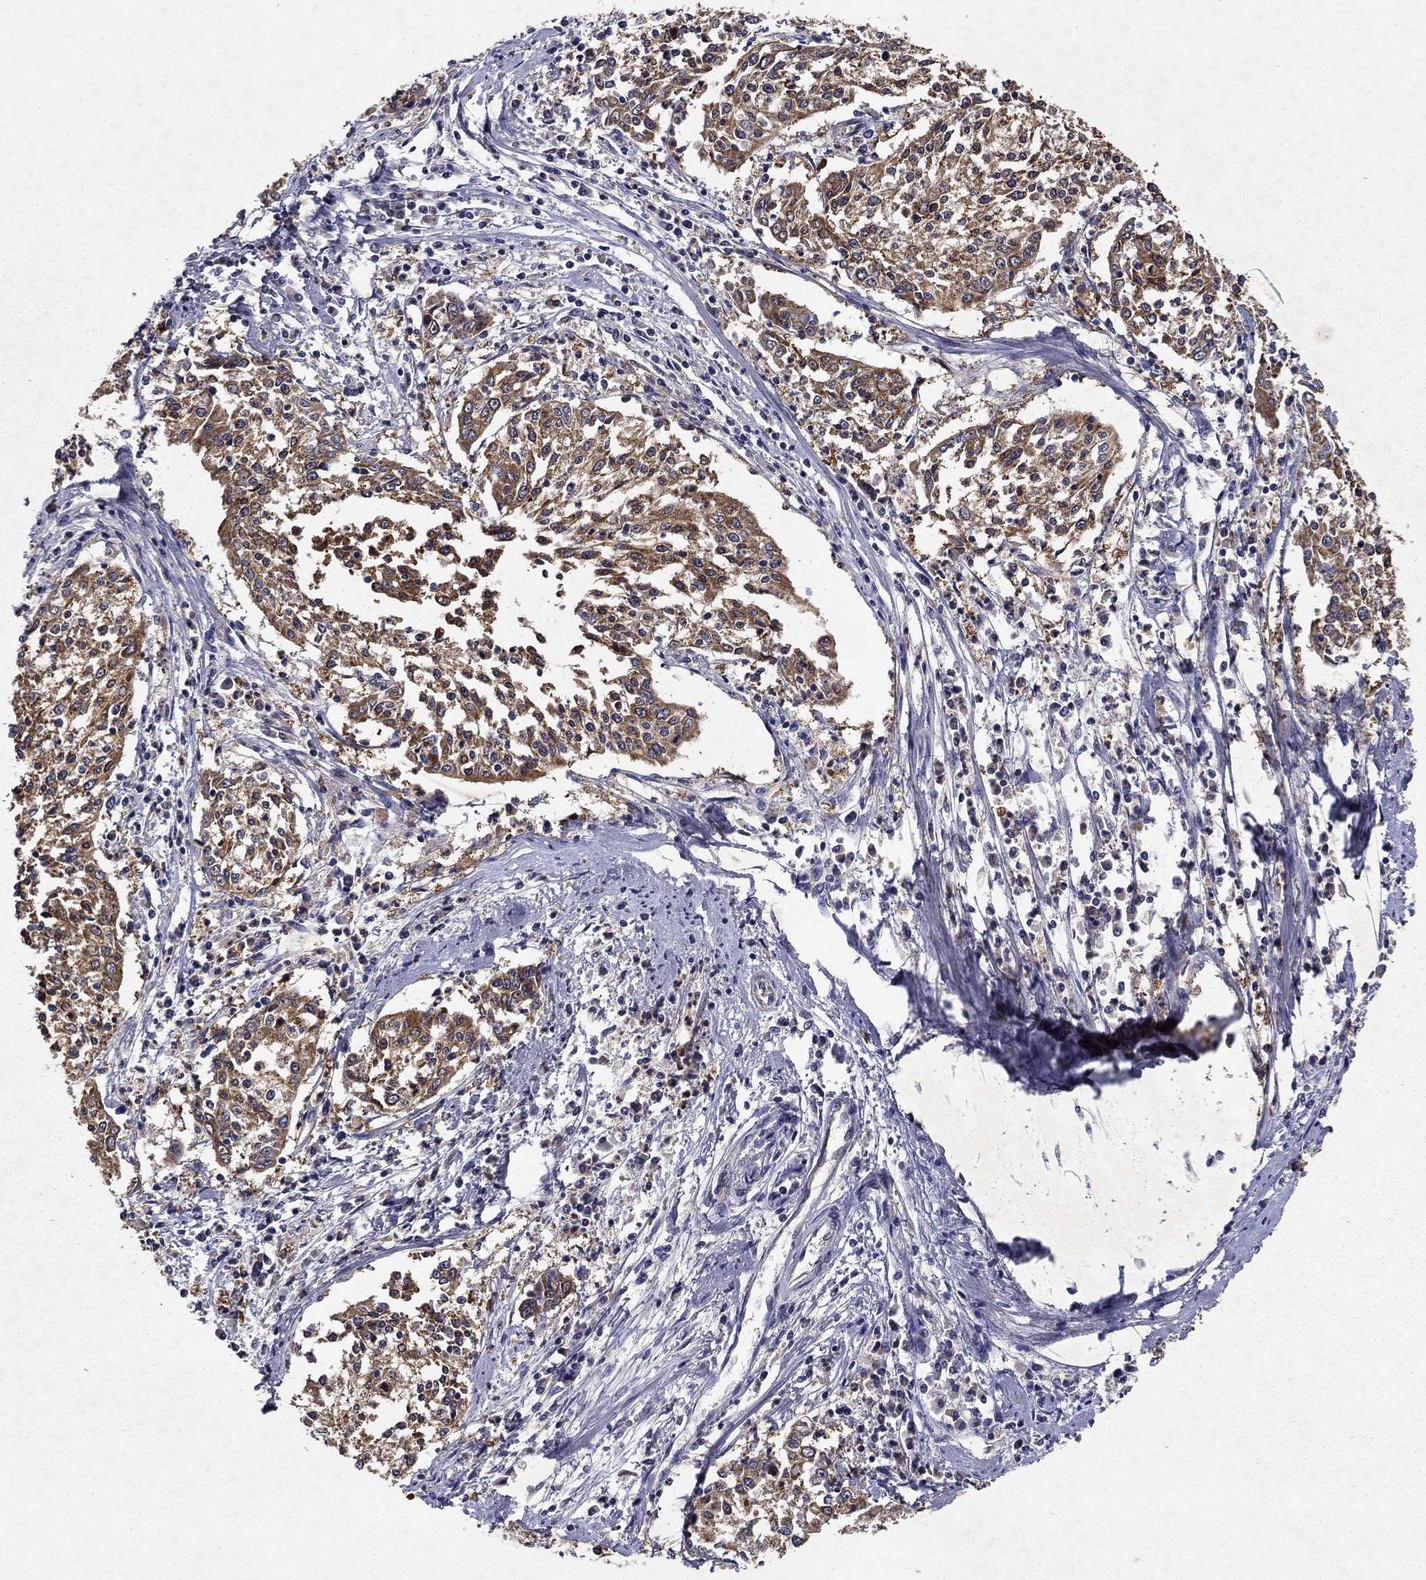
{"staining": {"intensity": "strong", "quantity": "25%-75%", "location": "cytoplasmic/membranous"}, "tissue": "cervical cancer", "cell_type": "Tumor cells", "image_type": "cancer", "snomed": [{"axis": "morphology", "description": "Squamous cell carcinoma, NOS"}, {"axis": "topography", "description": "Cervix"}], "caption": "Strong cytoplasmic/membranous expression for a protein is identified in about 25%-75% of tumor cells of cervical cancer using immunohistochemistry.", "gene": "GLTP", "patient": {"sex": "female", "age": 41}}